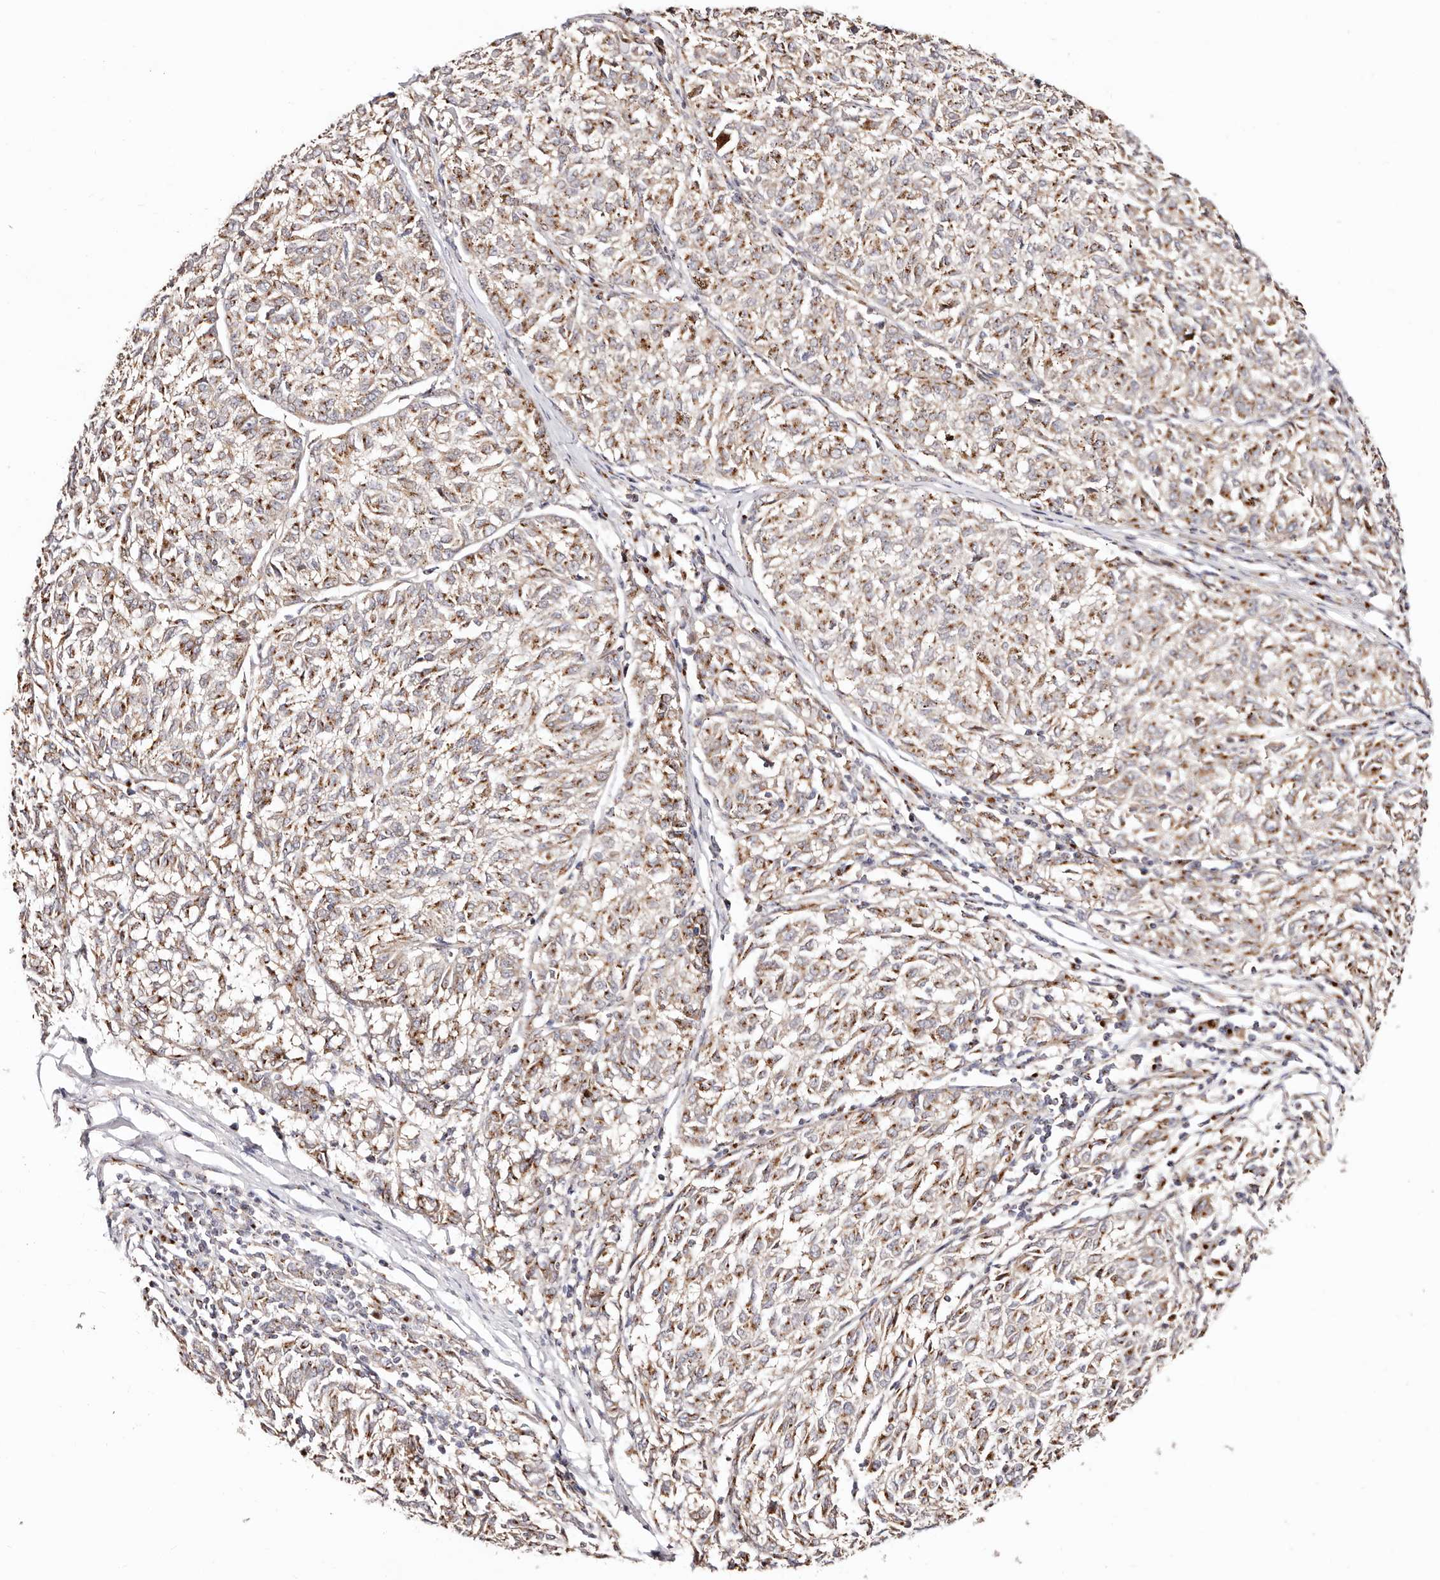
{"staining": {"intensity": "moderate", "quantity": ">75%", "location": "cytoplasmic/membranous"}, "tissue": "melanoma", "cell_type": "Tumor cells", "image_type": "cancer", "snomed": [{"axis": "morphology", "description": "Malignant melanoma, NOS"}, {"axis": "topography", "description": "Skin"}], "caption": "DAB immunohistochemical staining of melanoma reveals moderate cytoplasmic/membranous protein expression in about >75% of tumor cells. (Brightfield microscopy of DAB IHC at high magnification).", "gene": "MAPK6", "patient": {"sex": "female", "age": 72}}